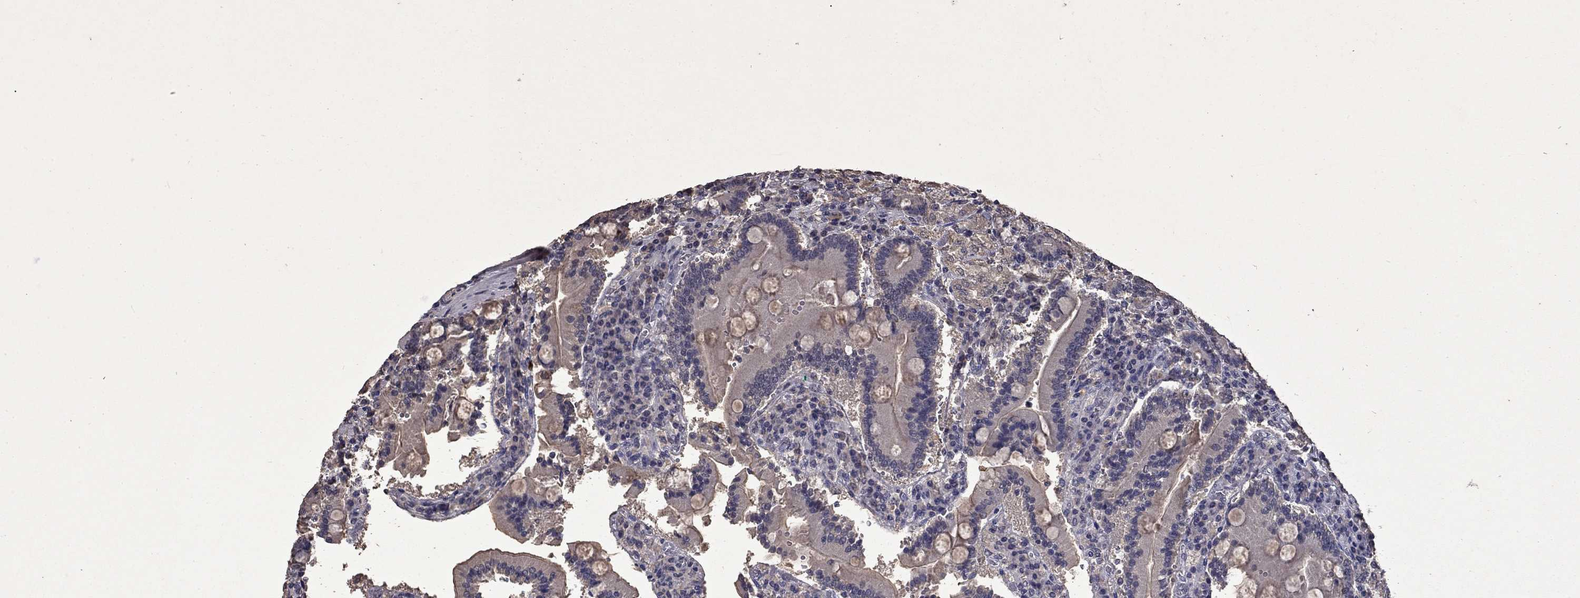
{"staining": {"intensity": "negative", "quantity": "none", "location": "none"}, "tissue": "duodenum", "cell_type": "Glandular cells", "image_type": "normal", "snomed": [{"axis": "morphology", "description": "Normal tissue, NOS"}, {"axis": "topography", "description": "Duodenum"}], "caption": "Glandular cells are negative for protein expression in normal human duodenum. (DAB immunohistochemistry (IHC) with hematoxylin counter stain).", "gene": "IRF5", "patient": {"sex": "female", "age": 62}}